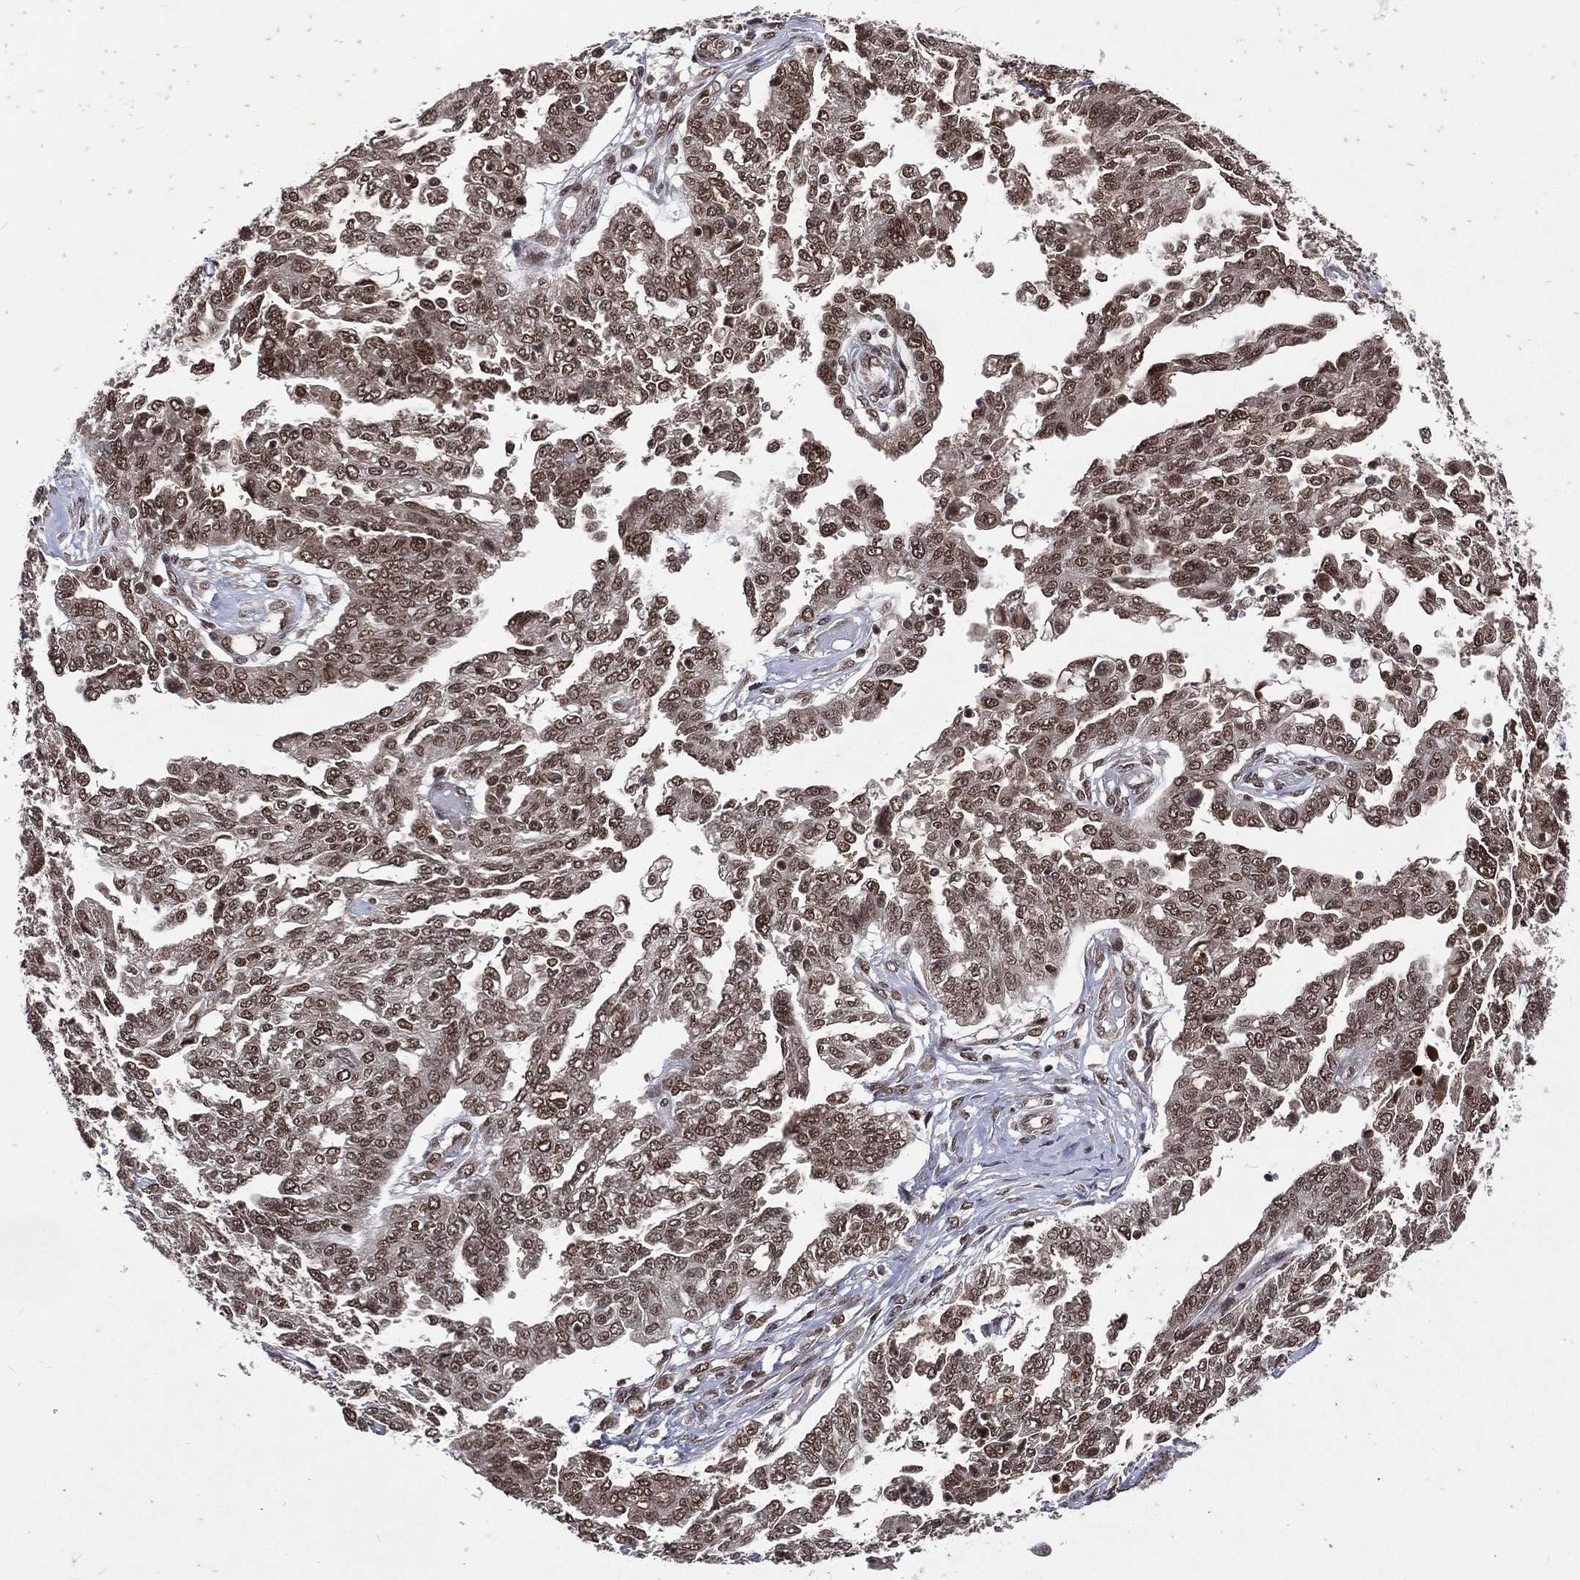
{"staining": {"intensity": "moderate", "quantity": "25%-75%", "location": "cytoplasmic/membranous,nuclear"}, "tissue": "ovarian cancer", "cell_type": "Tumor cells", "image_type": "cancer", "snomed": [{"axis": "morphology", "description": "Cystadenocarcinoma, serous, NOS"}, {"axis": "topography", "description": "Ovary"}], "caption": "The histopathology image shows a brown stain indicating the presence of a protein in the cytoplasmic/membranous and nuclear of tumor cells in serous cystadenocarcinoma (ovarian).", "gene": "DMAP1", "patient": {"sex": "female", "age": 67}}